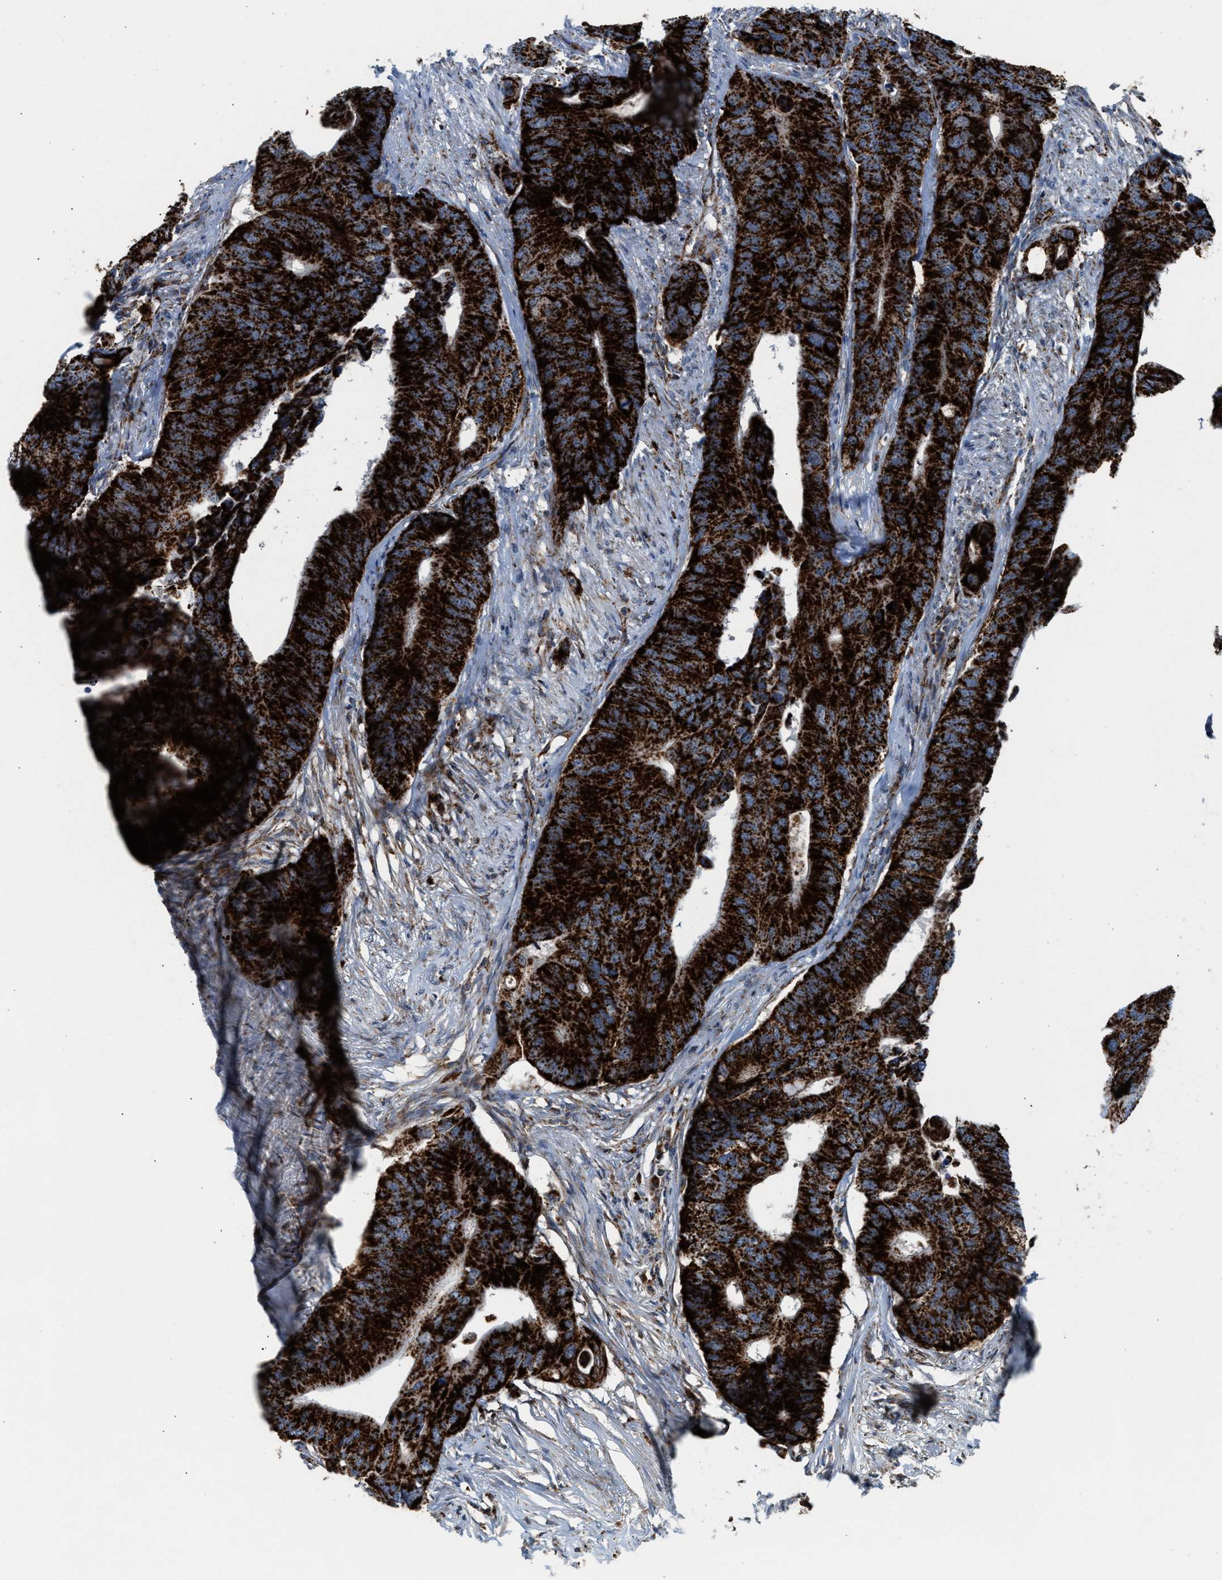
{"staining": {"intensity": "strong", "quantity": ">75%", "location": "cytoplasmic/membranous"}, "tissue": "colorectal cancer", "cell_type": "Tumor cells", "image_type": "cancer", "snomed": [{"axis": "morphology", "description": "Adenocarcinoma, NOS"}, {"axis": "topography", "description": "Colon"}], "caption": "IHC micrograph of neoplastic tissue: colorectal cancer (adenocarcinoma) stained using immunohistochemistry (IHC) demonstrates high levels of strong protein expression localized specifically in the cytoplasmic/membranous of tumor cells, appearing as a cytoplasmic/membranous brown color.", "gene": "PMPCA", "patient": {"sex": "male", "age": 71}}